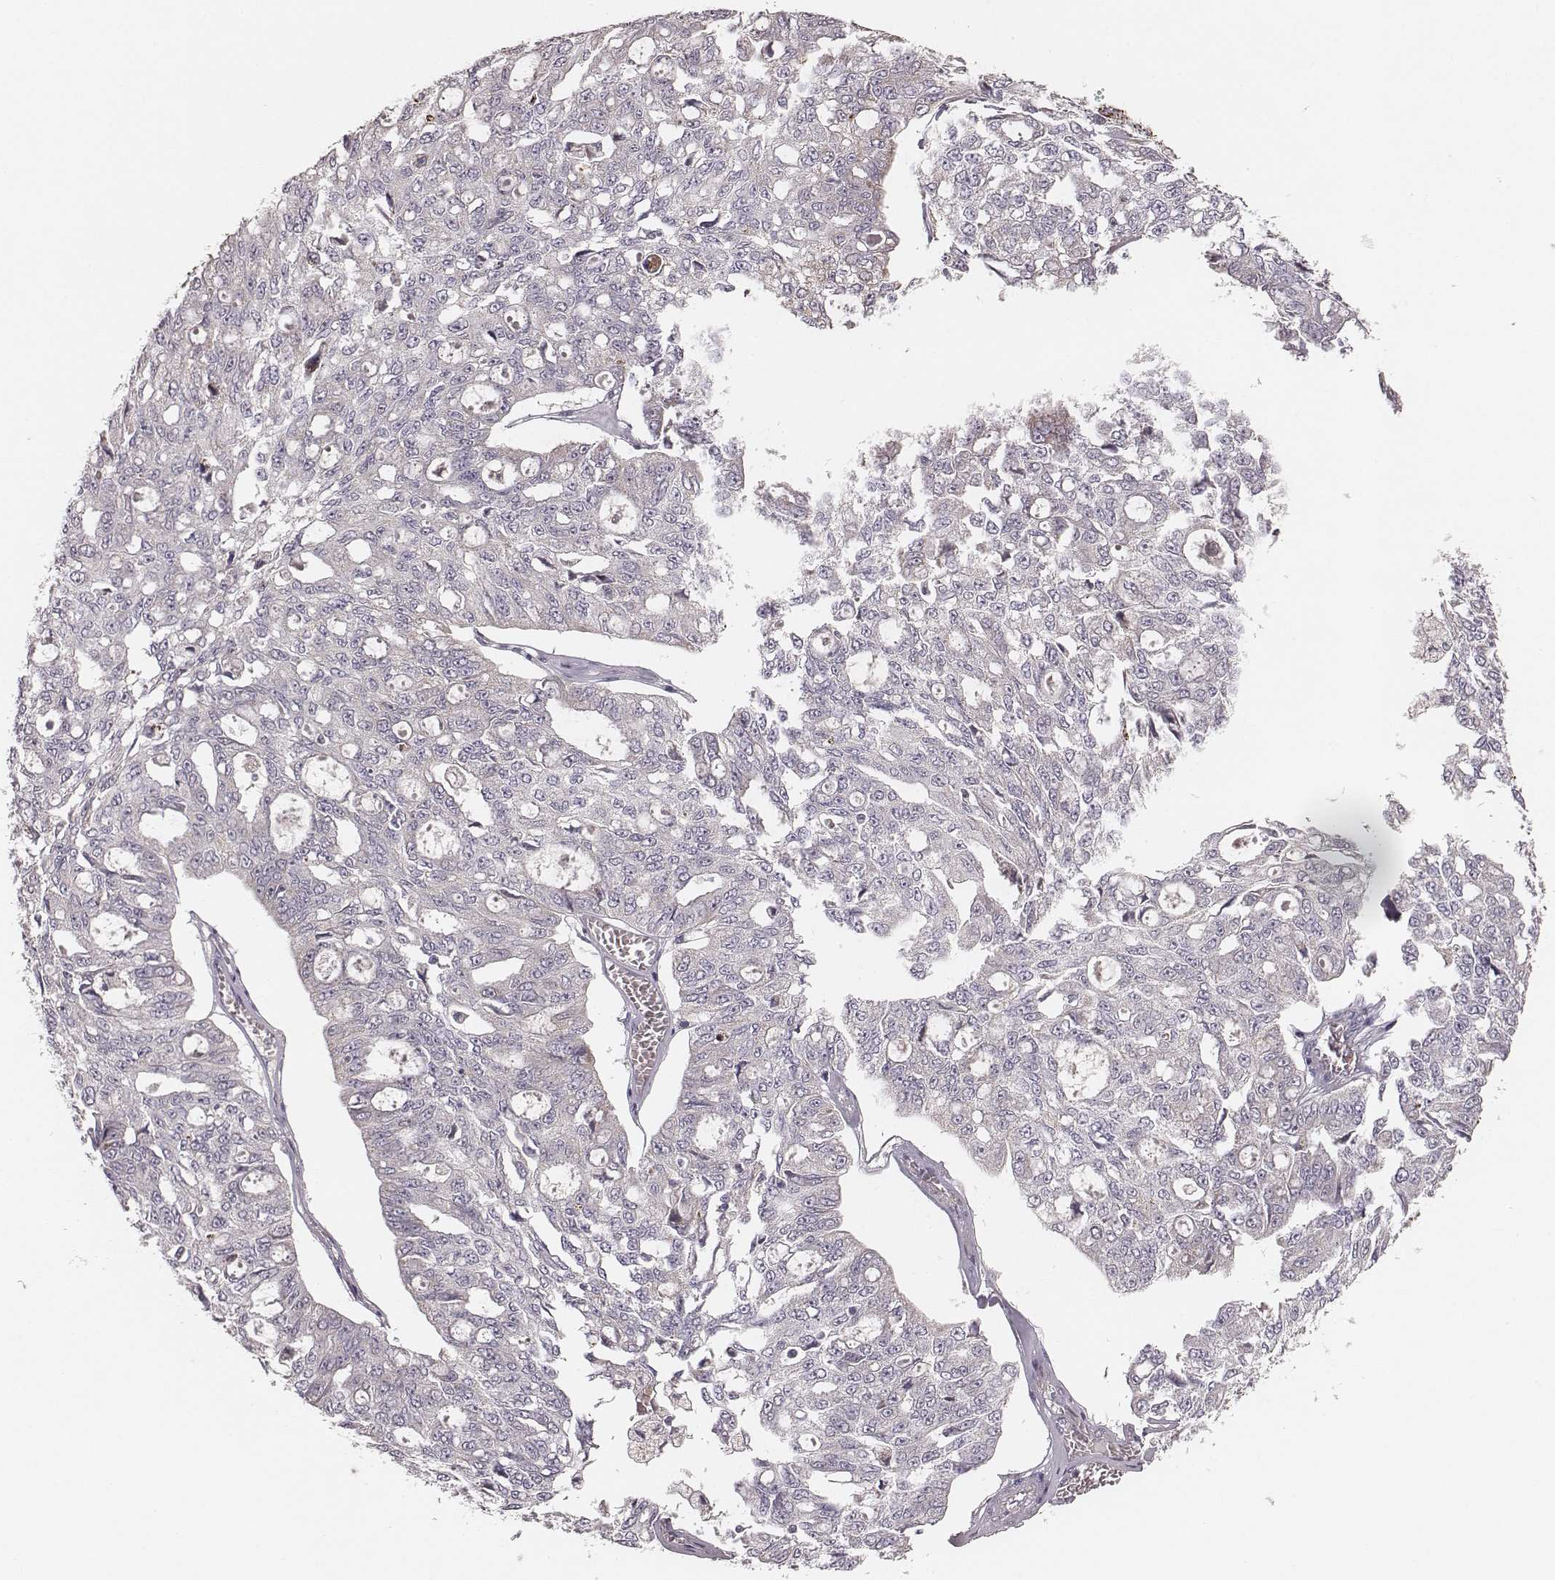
{"staining": {"intensity": "negative", "quantity": "none", "location": "none"}, "tissue": "ovarian cancer", "cell_type": "Tumor cells", "image_type": "cancer", "snomed": [{"axis": "morphology", "description": "Carcinoma, endometroid"}, {"axis": "topography", "description": "Ovary"}], "caption": "Immunohistochemistry of endometroid carcinoma (ovarian) displays no expression in tumor cells. (DAB immunohistochemistry (IHC), high magnification).", "gene": "TUFM", "patient": {"sex": "female", "age": 65}}